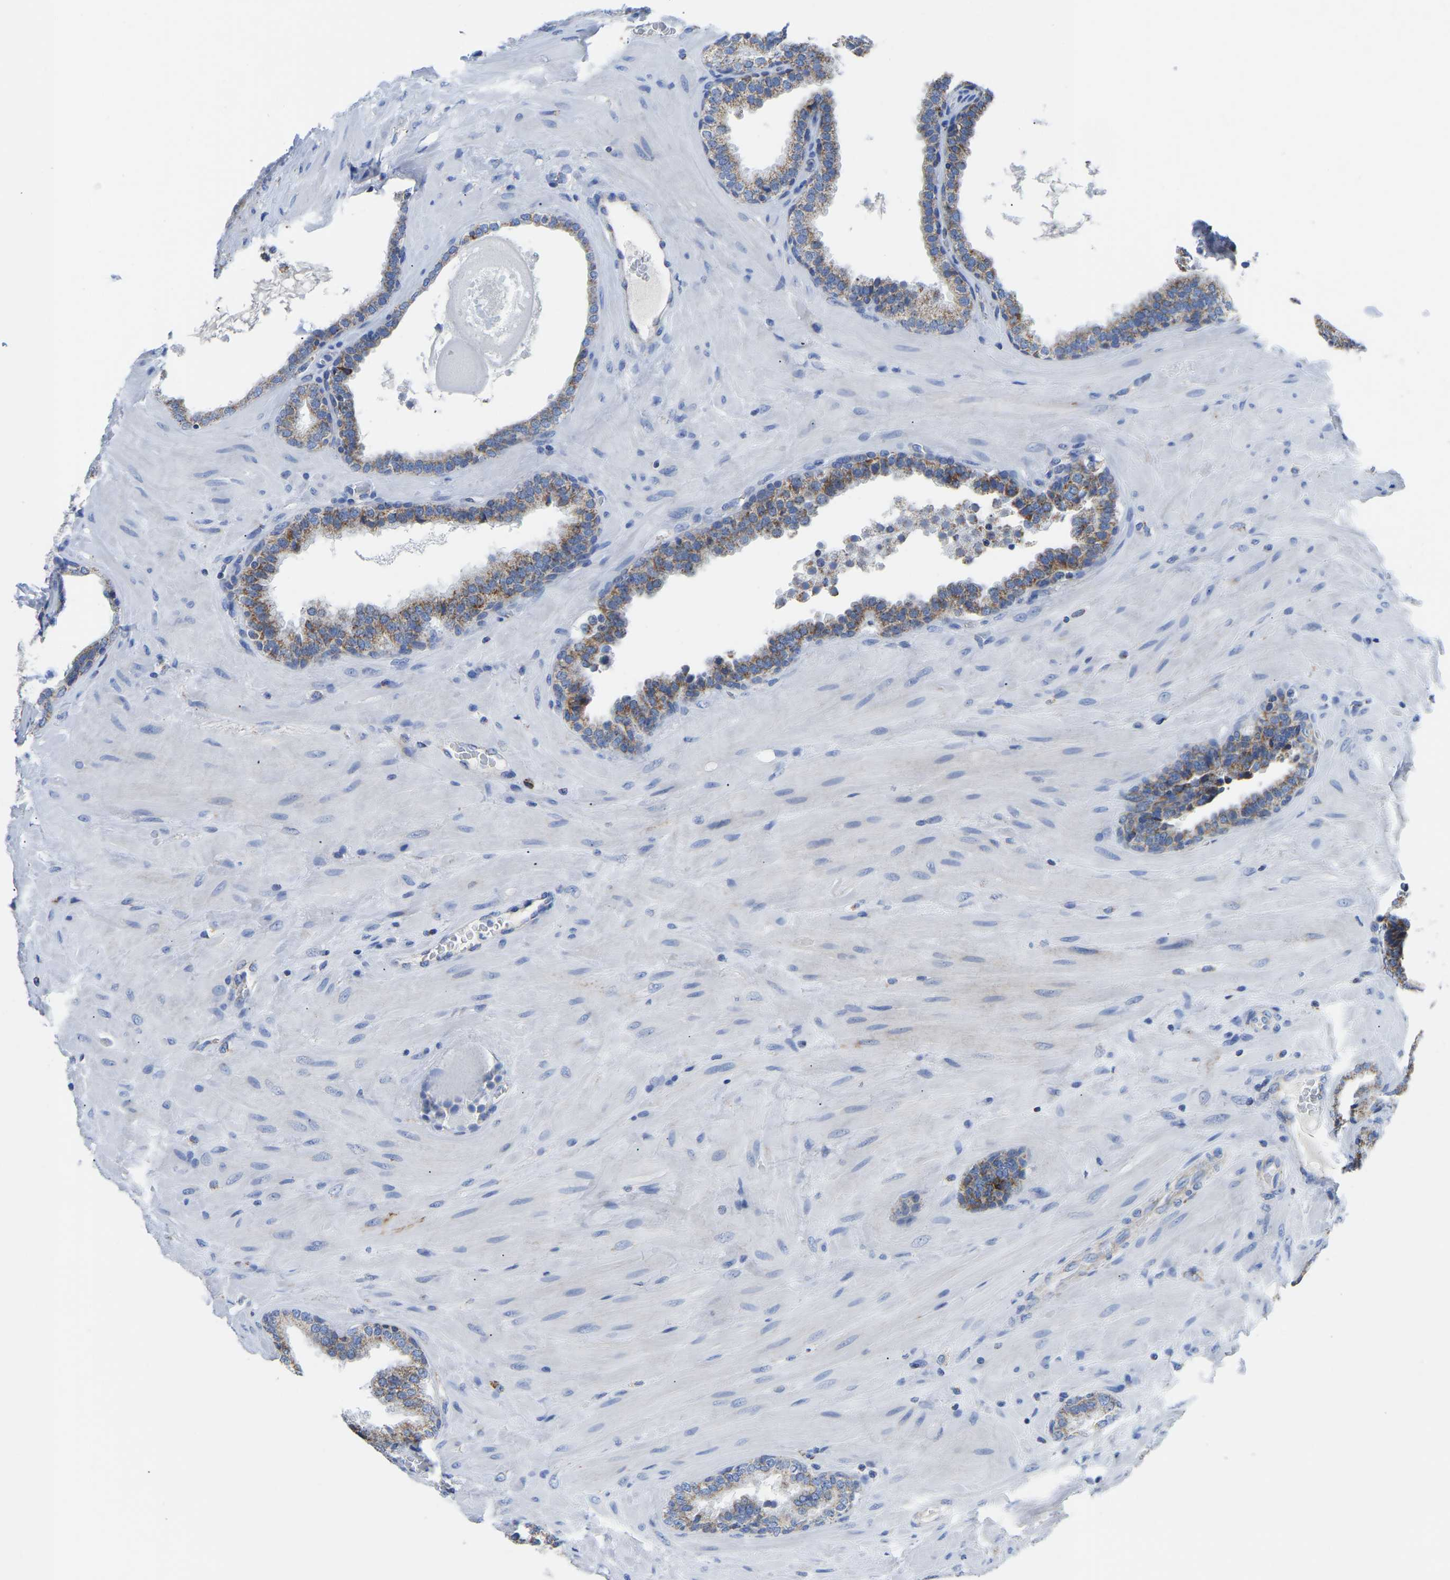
{"staining": {"intensity": "moderate", "quantity": "<25%", "location": "cytoplasmic/membranous"}, "tissue": "prostate", "cell_type": "Glandular cells", "image_type": "normal", "snomed": [{"axis": "morphology", "description": "Normal tissue, NOS"}, {"axis": "topography", "description": "Prostate"}], "caption": "A brown stain highlights moderate cytoplasmic/membranous expression of a protein in glandular cells of unremarkable human prostate. (brown staining indicates protein expression, while blue staining denotes nuclei).", "gene": "ETFA", "patient": {"sex": "male", "age": 51}}